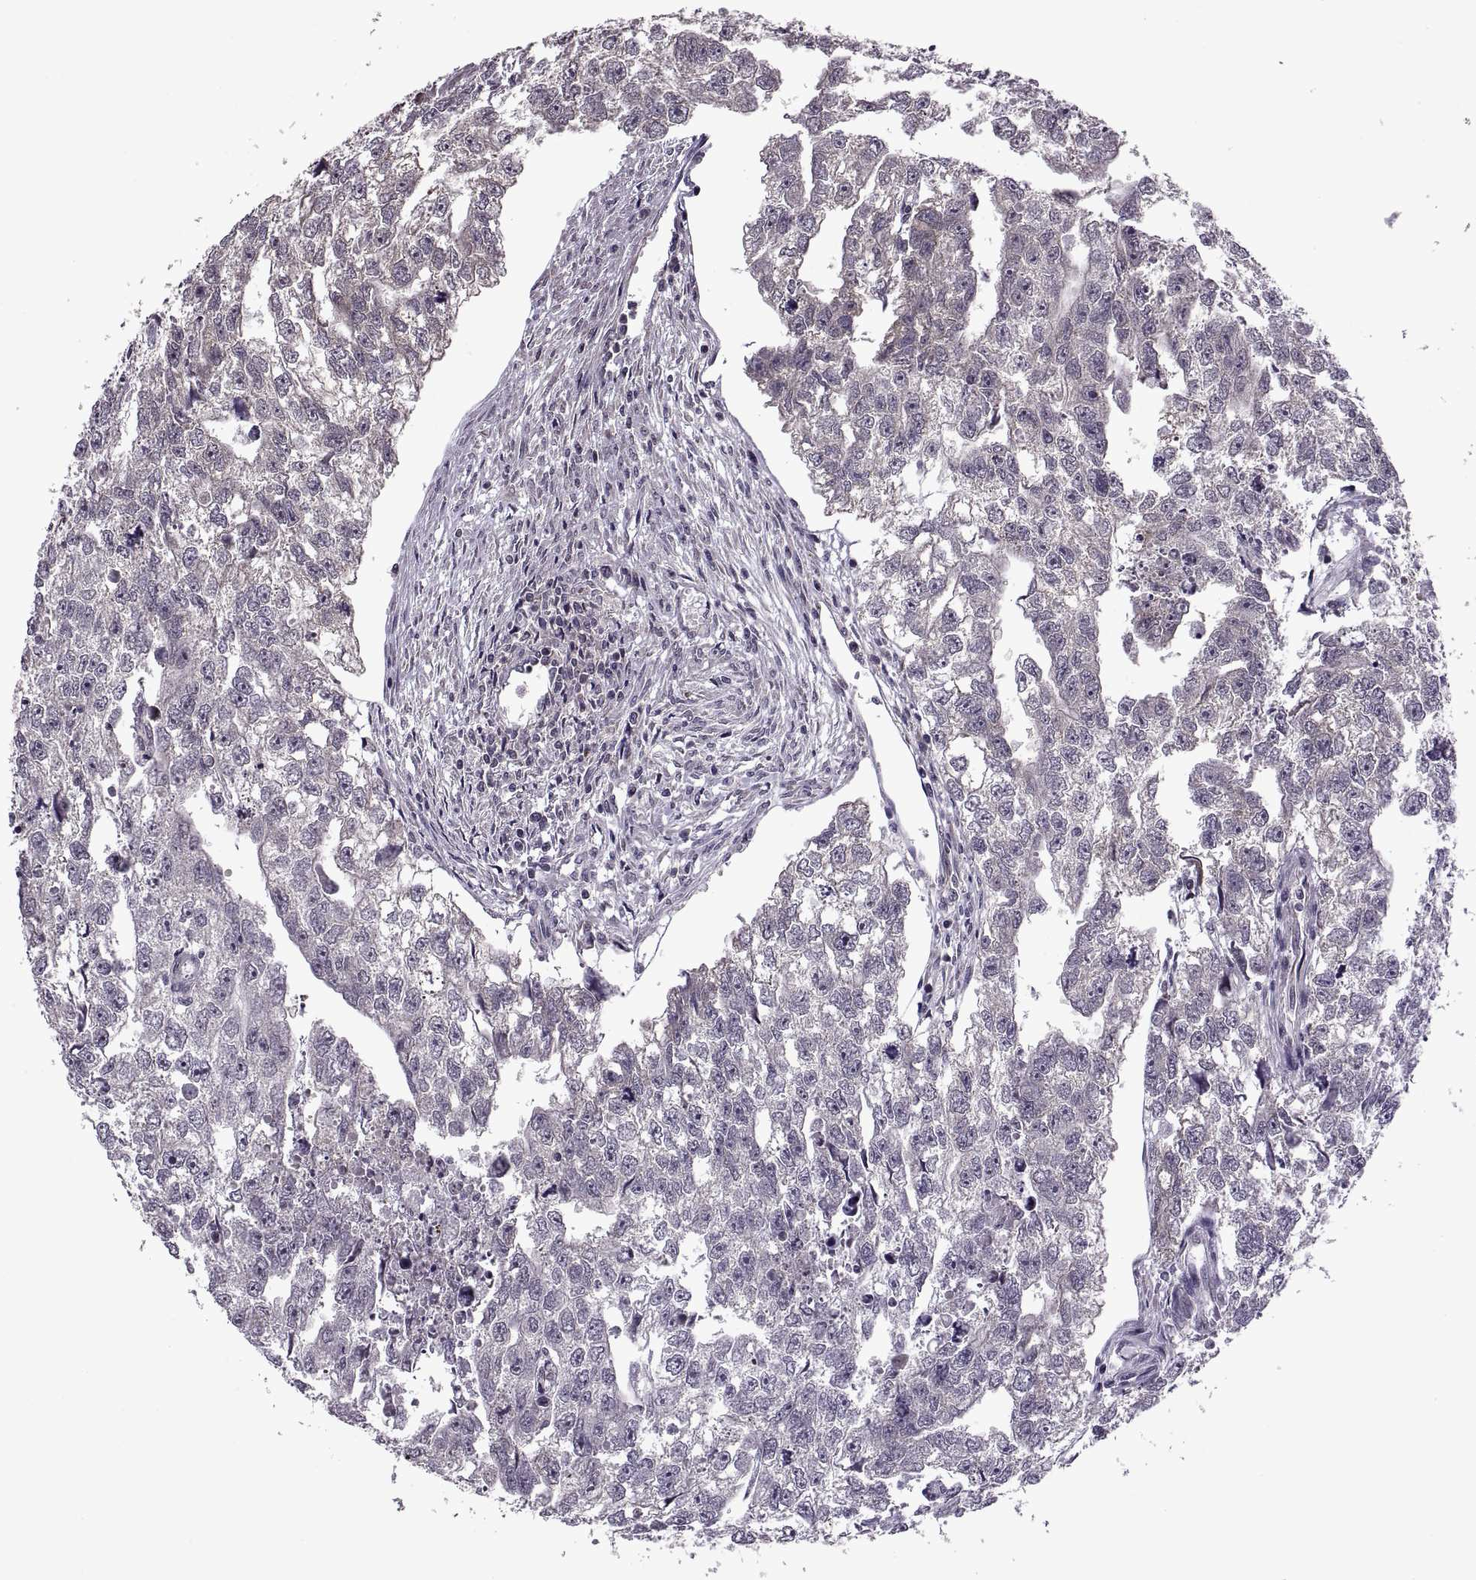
{"staining": {"intensity": "negative", "quantity": "none", "location": "none"}, "tissue": "testis cancer", "cell_type": "Tumor cells", "image_type": "cancer", "snomed": [{"axis": "morphology", "description": "Carcinoma, Embryonal, NOS"}, {"axis": "morphology", "description": "Teratoma, malignant, NOS"}, {"axis": "topography", "description": "Testis"}], "caption": "Photomicrograph shows no protein staining in tumor cells of testis cancer tissue. (Brightfield microscopy of DAB IHC at high magnification).", "gene": "INTS3", "patient": {"sex": "male", "age": 44}}